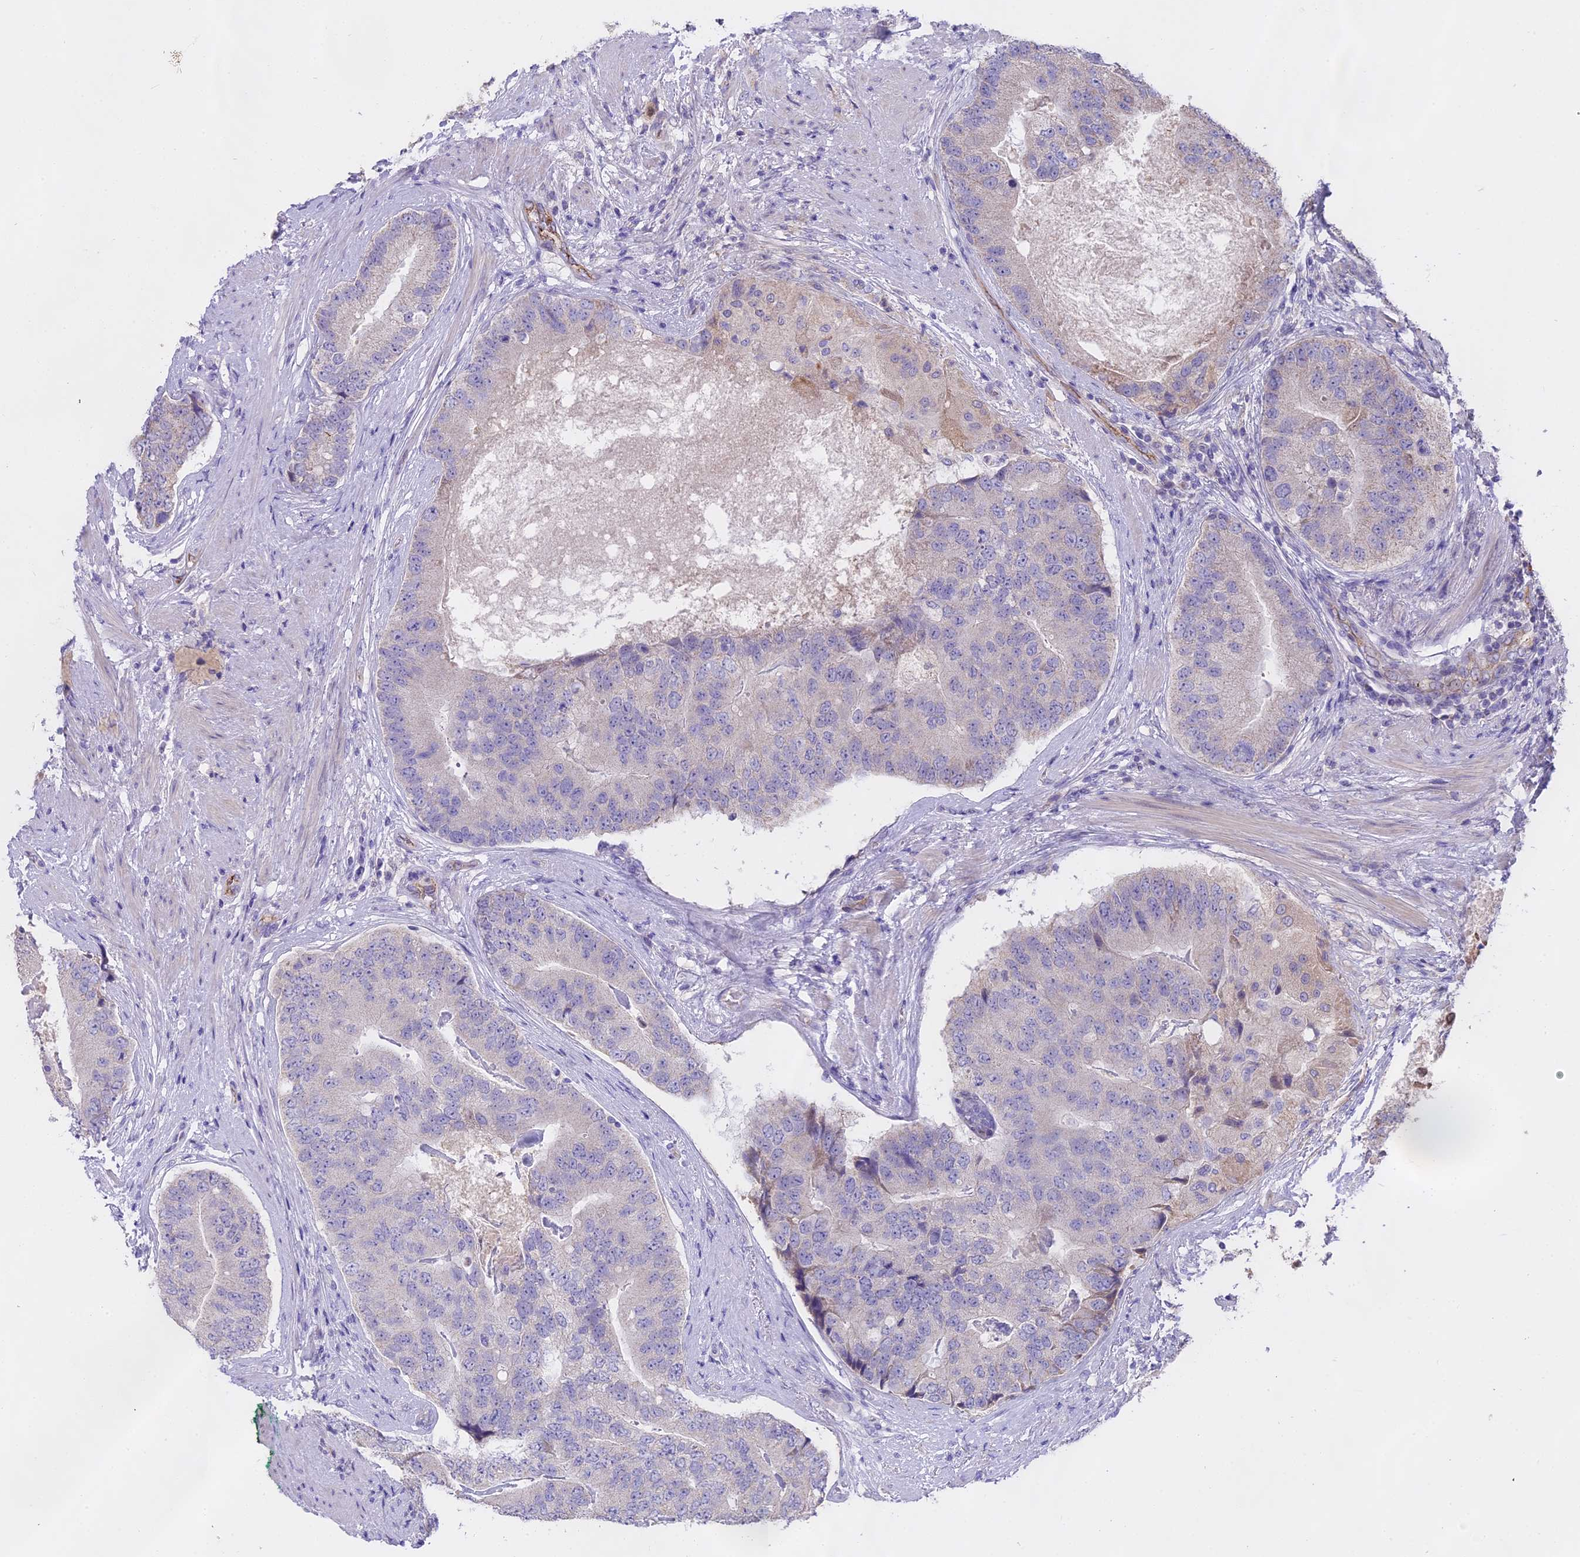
{"staining": {"intensity": "negative", "quantity": "none", "location": "none"}, "tissue": "prostate cancer", "cell_type": "Tumor cells", "image_type": "cancer", "snomed": [{"axis": "morphology", "description": "Adenocarcinoma, High grade"}, {"axis": "topography", "description": "Prostate"}], "caption": "Histopathology image shows no protein staining in tumor cells of prostate cancer (high-grade adenocarcinoma) tissue. (DAB (3,3'-diaminobenzidine) immunohistochemistry, high magnification).", "gene": "WFDC2", "patient": {"sex": "male", "age": 70}}